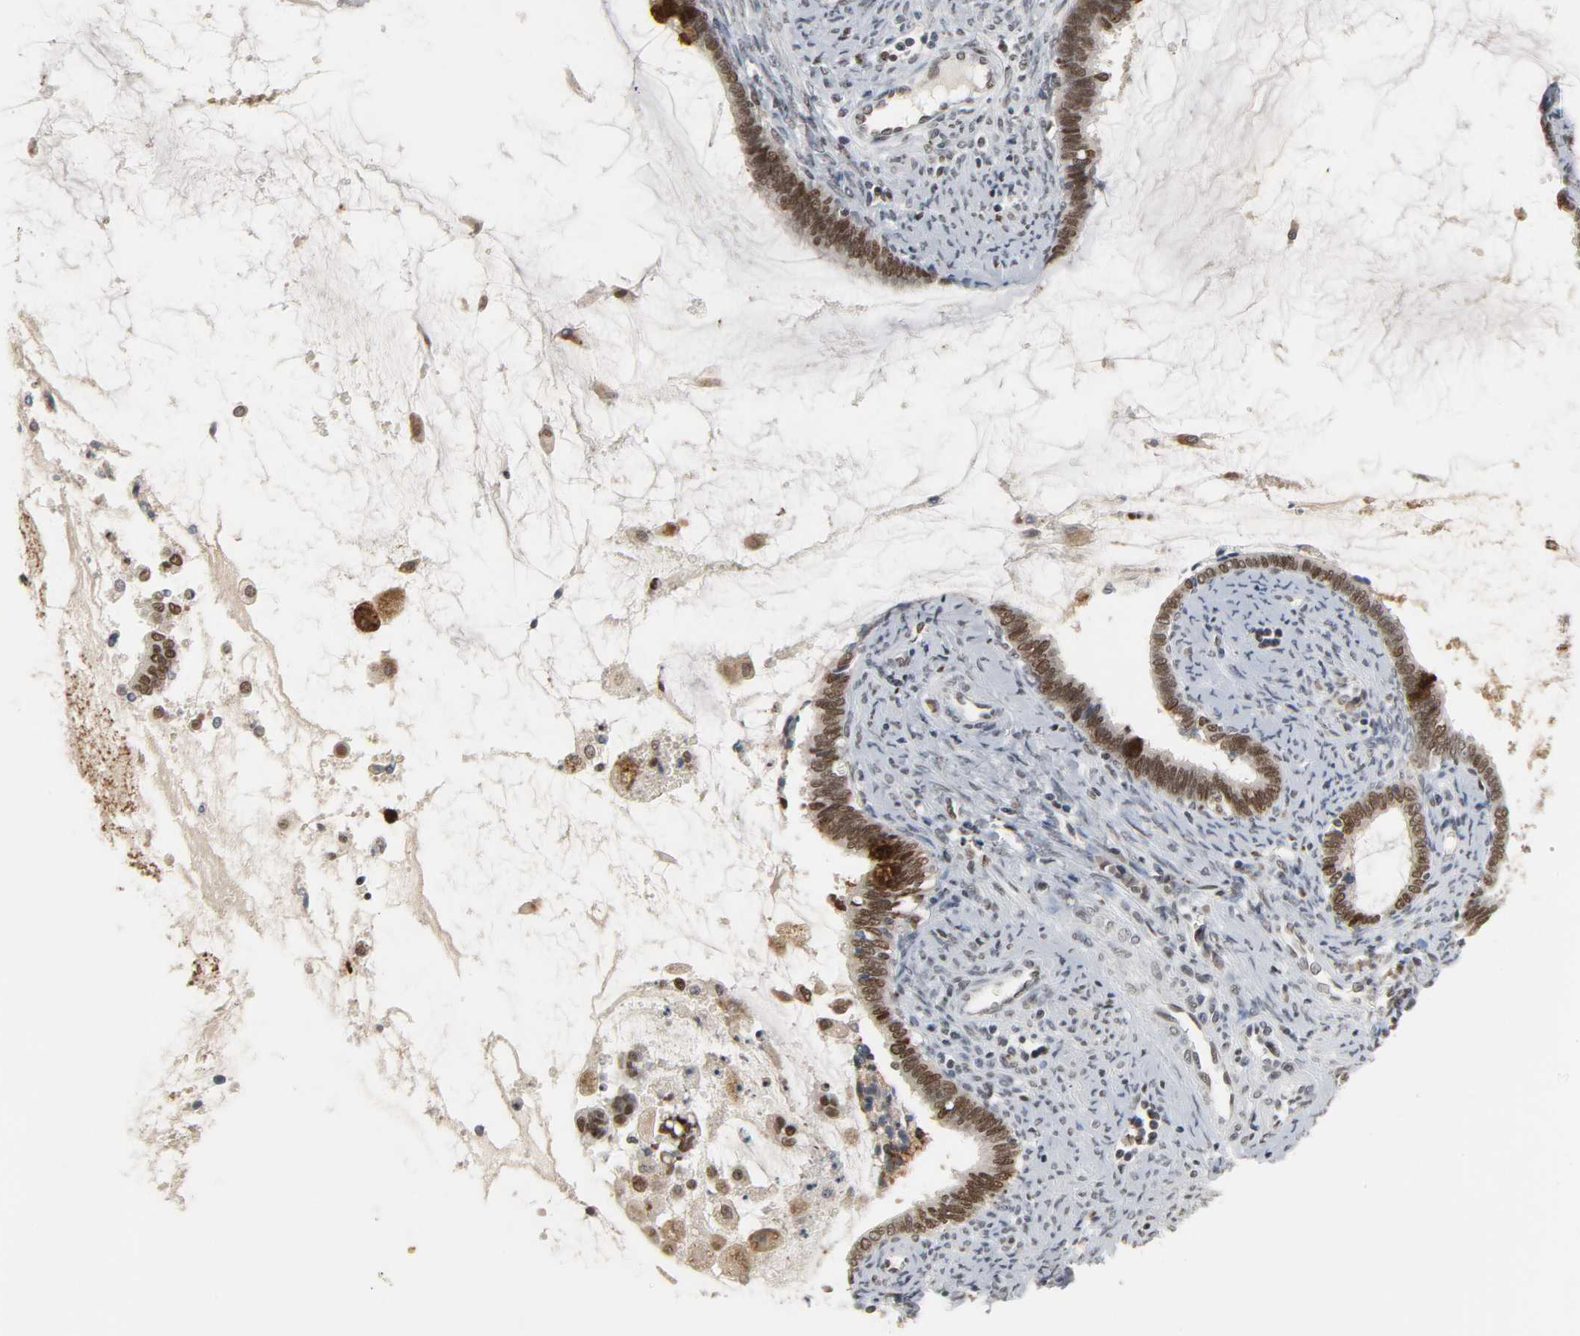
{"staining": {"intensity": "moderate", "quantity": ">75%", "location": "nuclear"}, "tissue": "cervical cancer", "cell_type": "Tumor cells", "image_type": "cancer", "snomed": [{"axis": "morphology", "description": "Adenocarcinoma, NOS"}, {"axis": "topography", "description": "Cervix"}], "caption": "Cervical adenocarcinoma was stained to show a protein in brown. There is medium levels of moderate nuclear expression in about >75% of tumor cells.", "gene": "DAZAP1", "patient": {"sex": "female", "age": 44}}